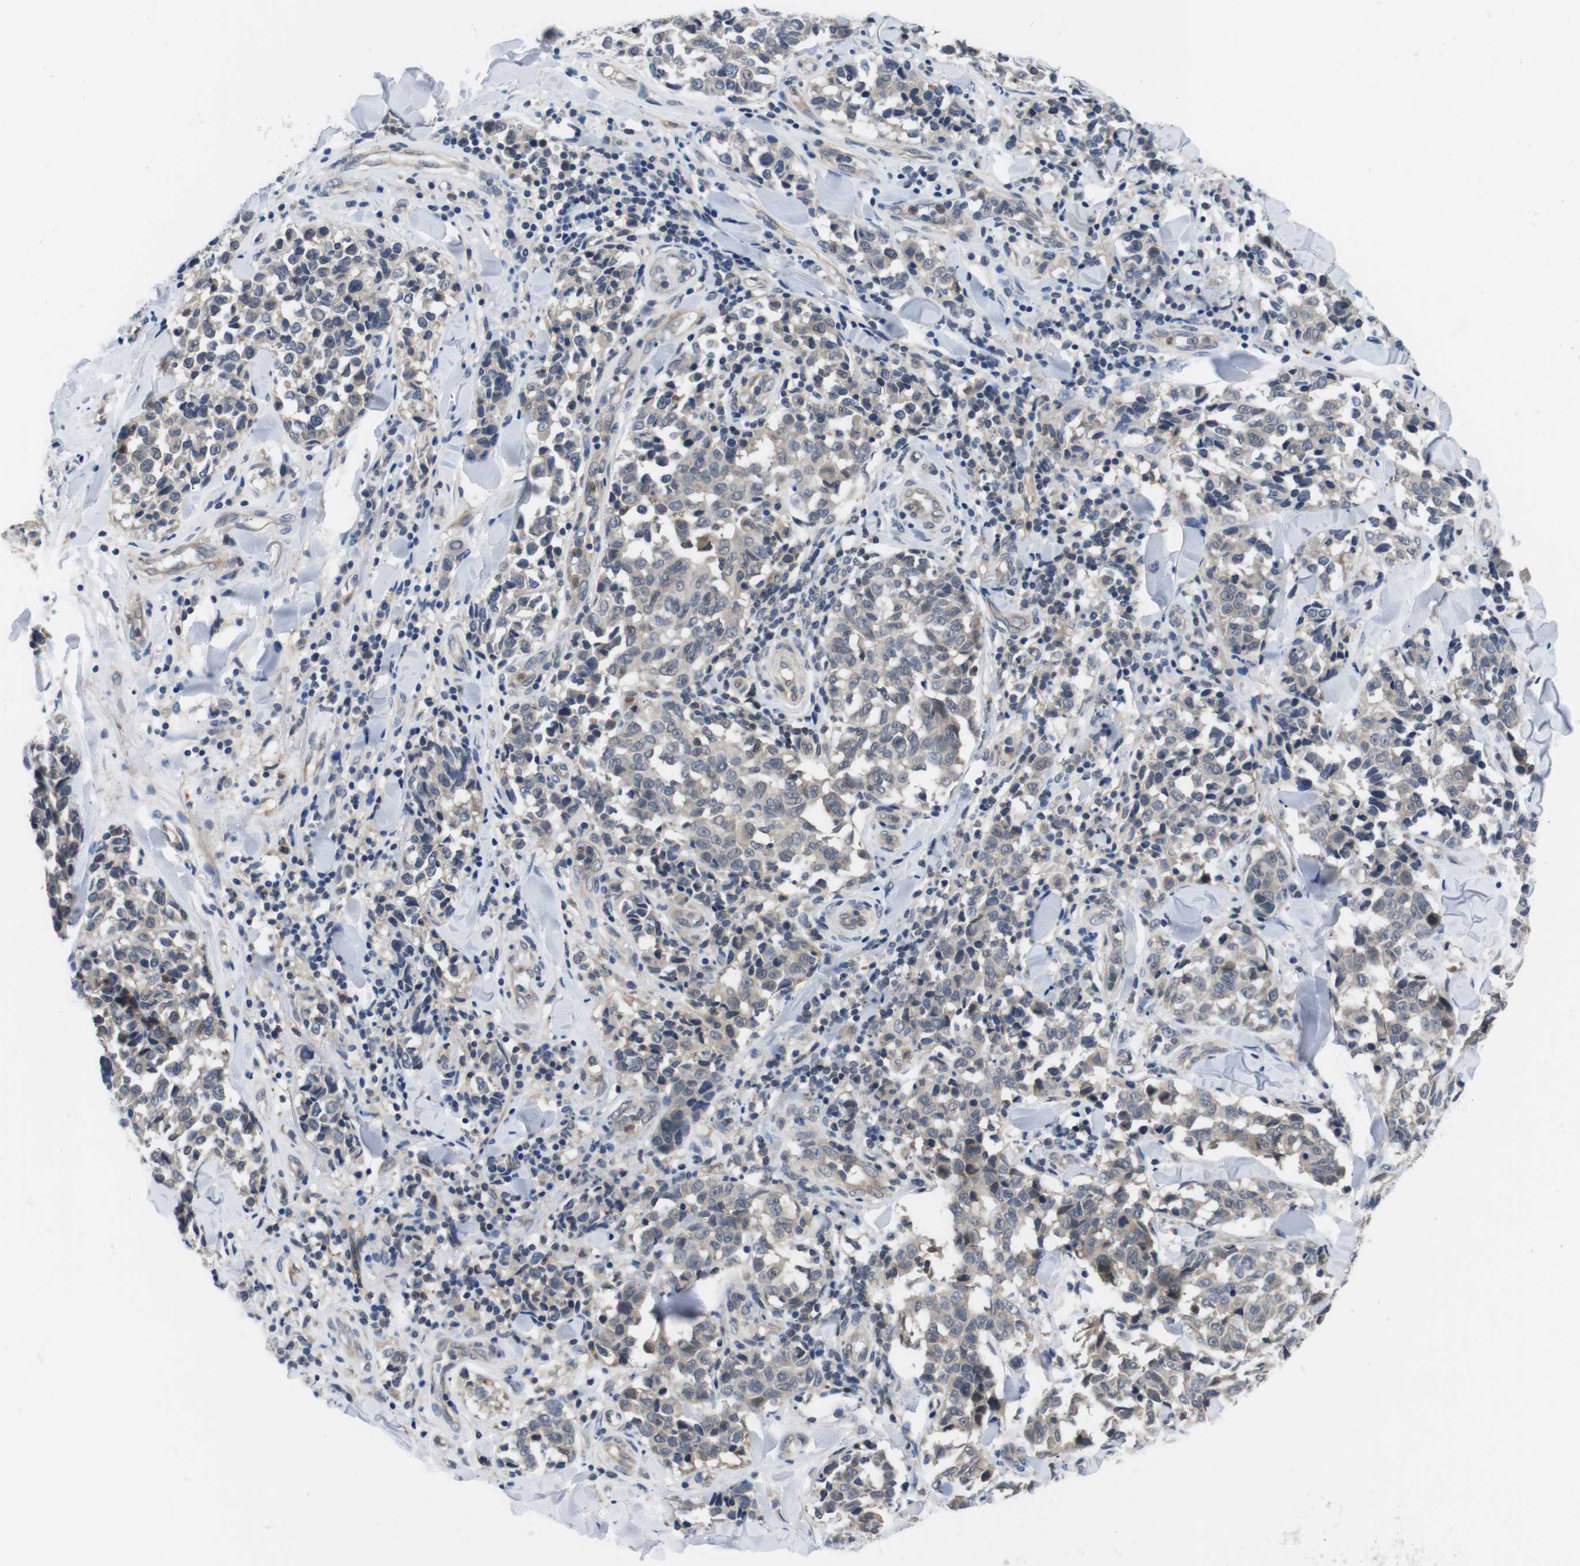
{"staining": {"intensity": "negative", "quantity": "none", "location": "none"}, "tissue": "melanoma", "cell_type": "Tumor cells", "image_type": "cancer", "snomed": [{"axis": "morphology", "description": "Malignant melanoma, NOS"}, {"axis": "topography", "description": "Skin"}], "caption": "Micrograph shows no significant protein positivity in tumor cells of melanoma.", "gene": "FADD", "patient": {"sex": "female", "age": 64}}